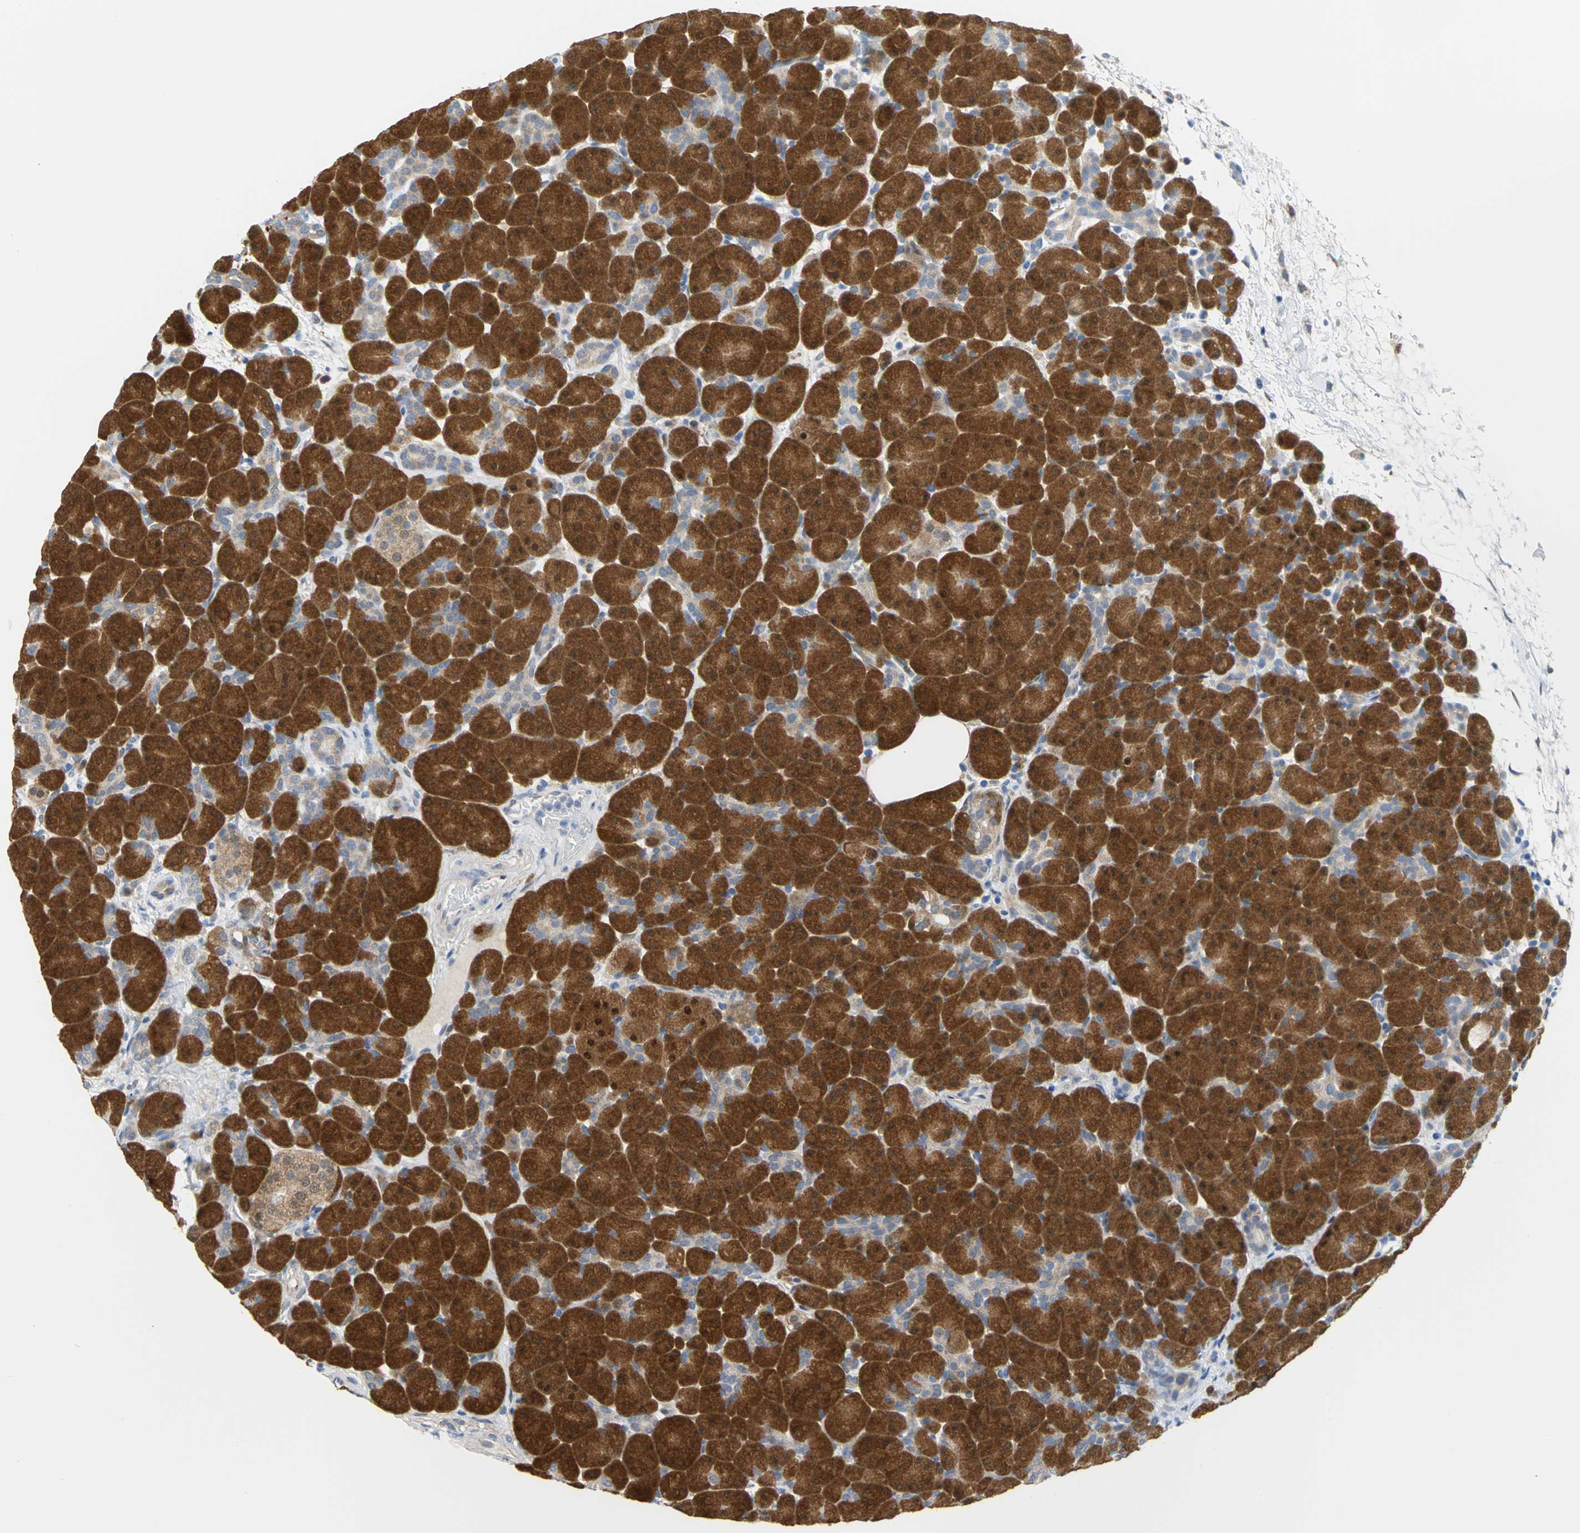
{"staining": {"intensity": "strong", "quantity": ">75%", "location": "cytoplasmic/membranous"}, "tissue": "pancreas", "cell_type": "Exocrine glandular cells", "image_type": "normal", "snomed": [{"axis": "morphology", "description": "Normal tissue, NOS"}, {"axis": "topography", "description": "Pancreas"}], "caption": "Normal pancreas displays strong cytoplasmic/membranous staining in approximately >75% of exocrine glandular cells, visualized by immunohistochemistry.", "gene": "PGM3", "patient": {"sex": "male", "age": 66}}